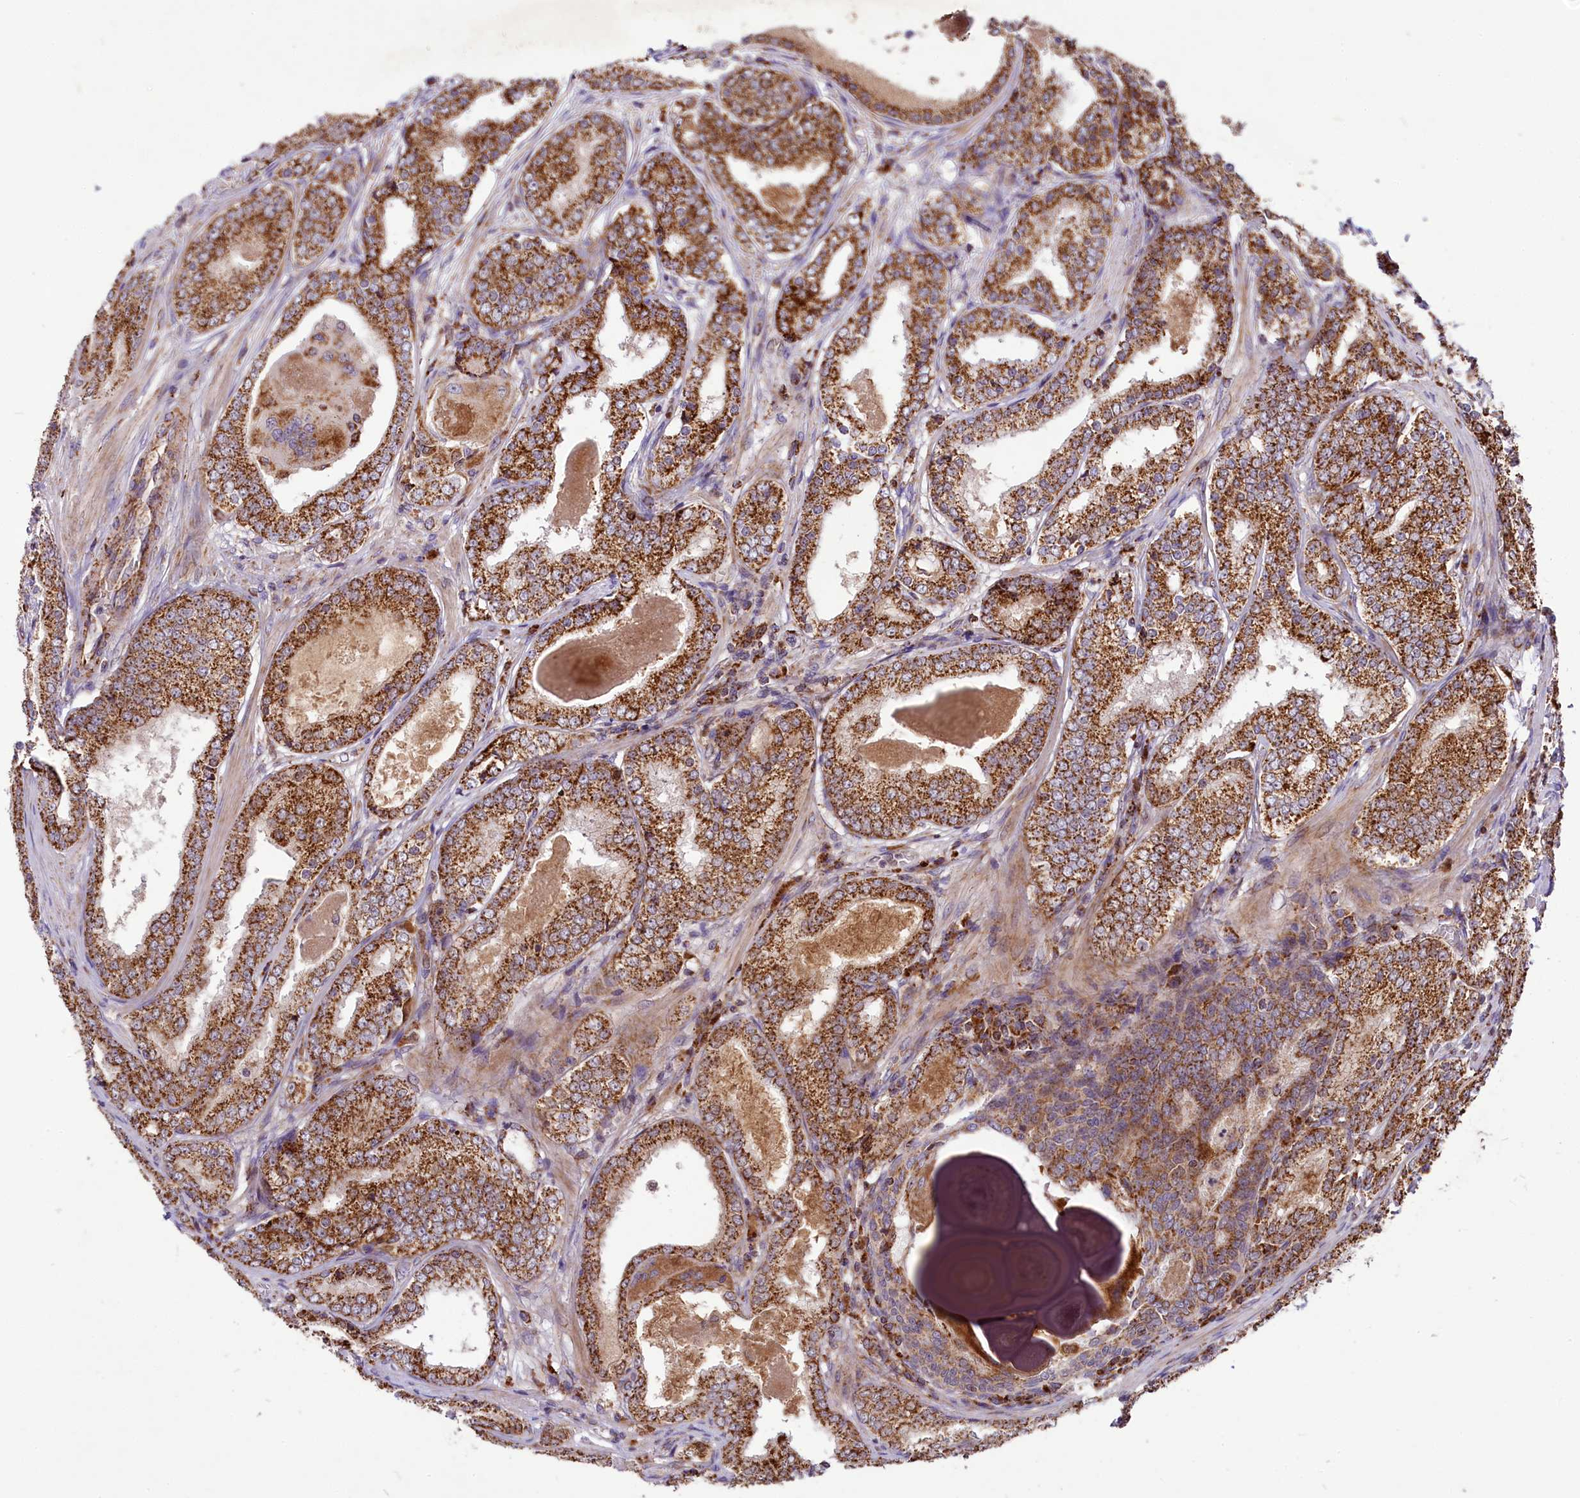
{"staining": {"intensity": "strong", "quantity": ">75%", "location": "cytoplasmic/membranous"}, "tissue": "prostate cancer", "cell_type": "Tumor cells", "image_type": "cancer", "snomed": [{"axis": "morphology", "description": "Adenocarcinoma, Low grade"}, {"axis": "topography", "description": "Prostate"}], "caption": "Human prostate cancer stained for a protein (brown) reveals strong cytoplasmic/membranous positive staining in about >75% of tumor cells.", "gene": "COX17", "patient": {"sex": "male", "age": 68}}